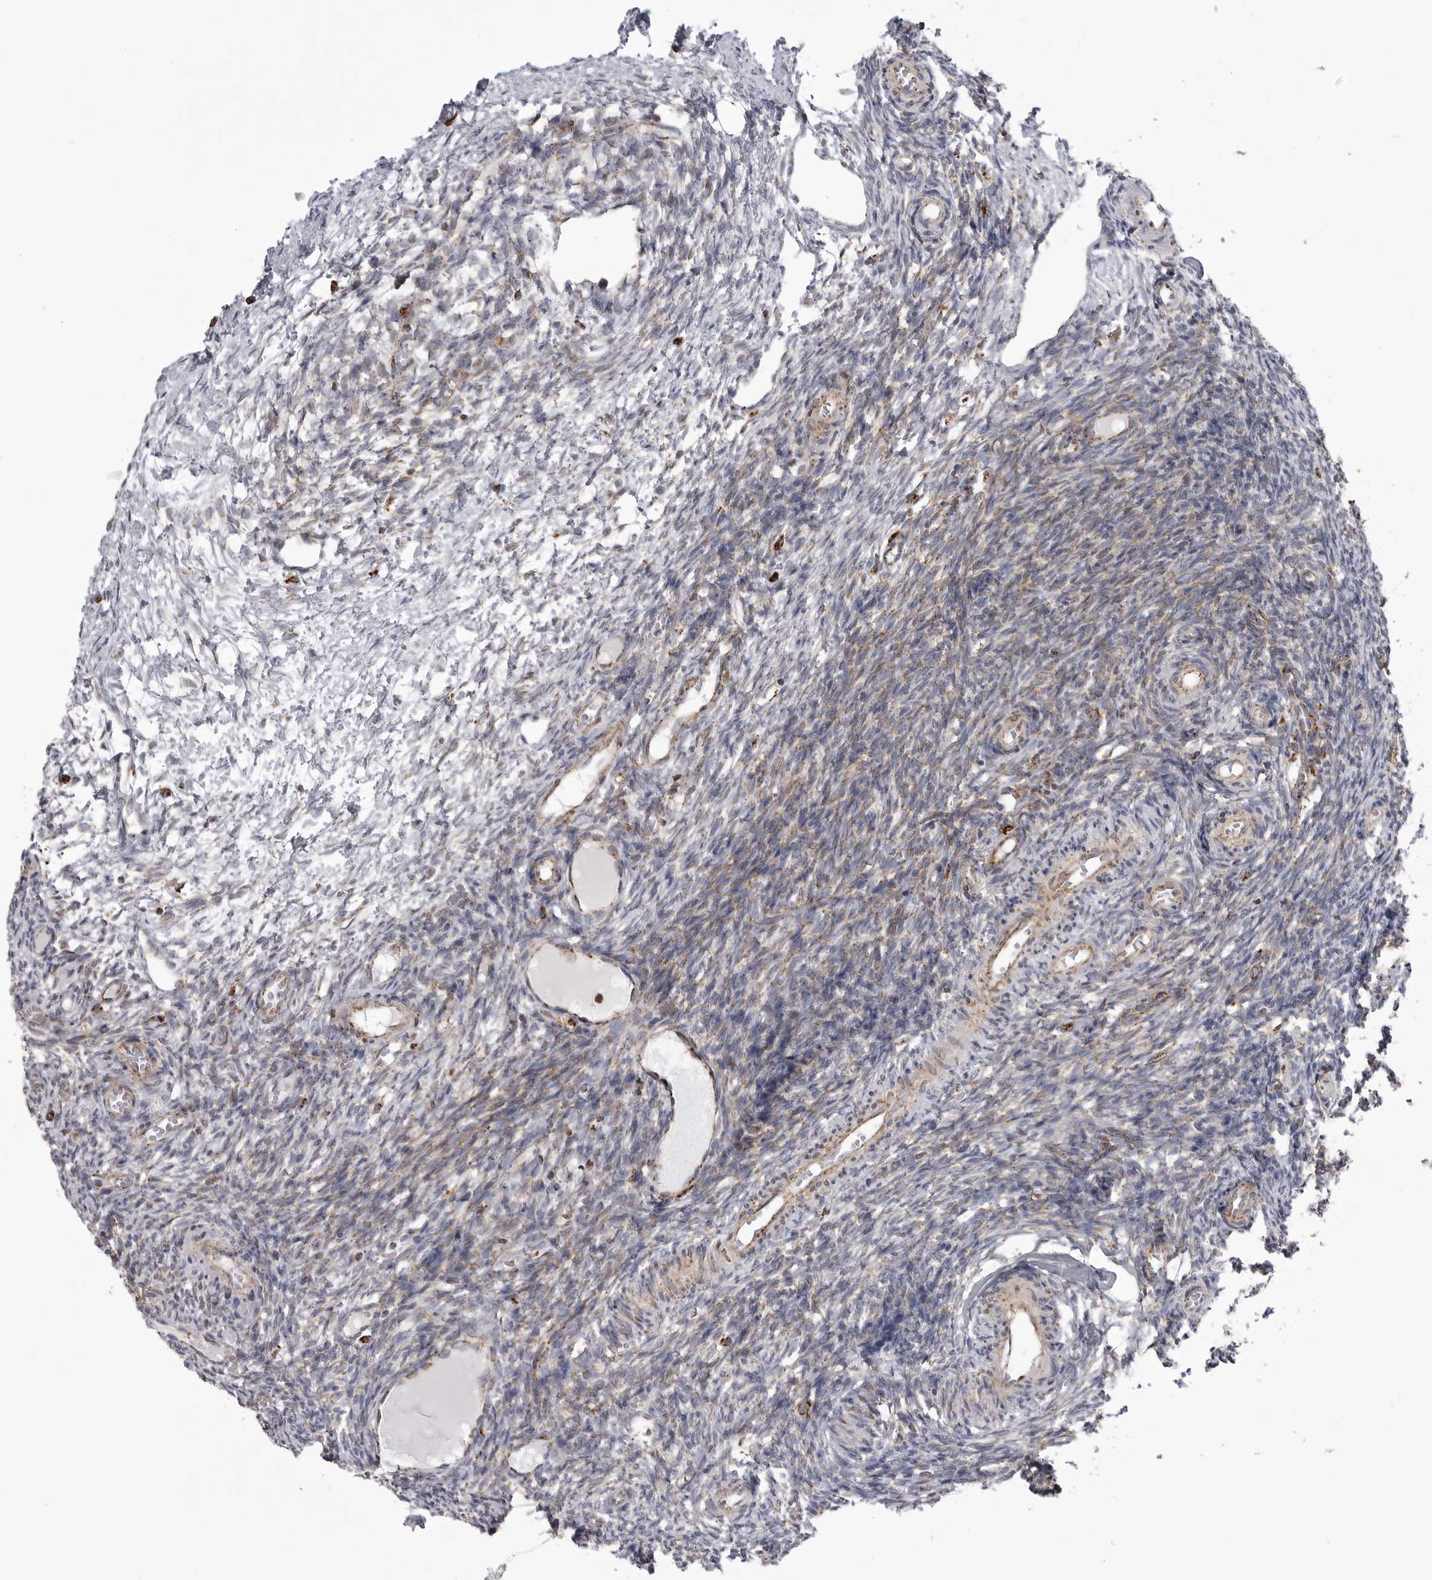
{"staining": {"intensity": "moderate", "quantity": "25%-75%", "location": "cytoplasmic/membranous"}, "tissue": "ovary", "cell_type": "Ovarian stroma cells", "image_type": "normal", "snomed": [{"axis": "morphology", "description": "Normal tissue, NOS"}, {"axis": "topography", "description": "Ovary"}], "caption": "Protein expression analysis of benign ovary displays moderate cytoplasmic/membranous positivity in approximately 25%-75% of ovarian stroma cells. (DAB (3,3'-diaminobenzidine) IHC with brightfield microscopy, high magnification).", "gene": "TUFM", "patient": {"sex": "female", "age": 35}}